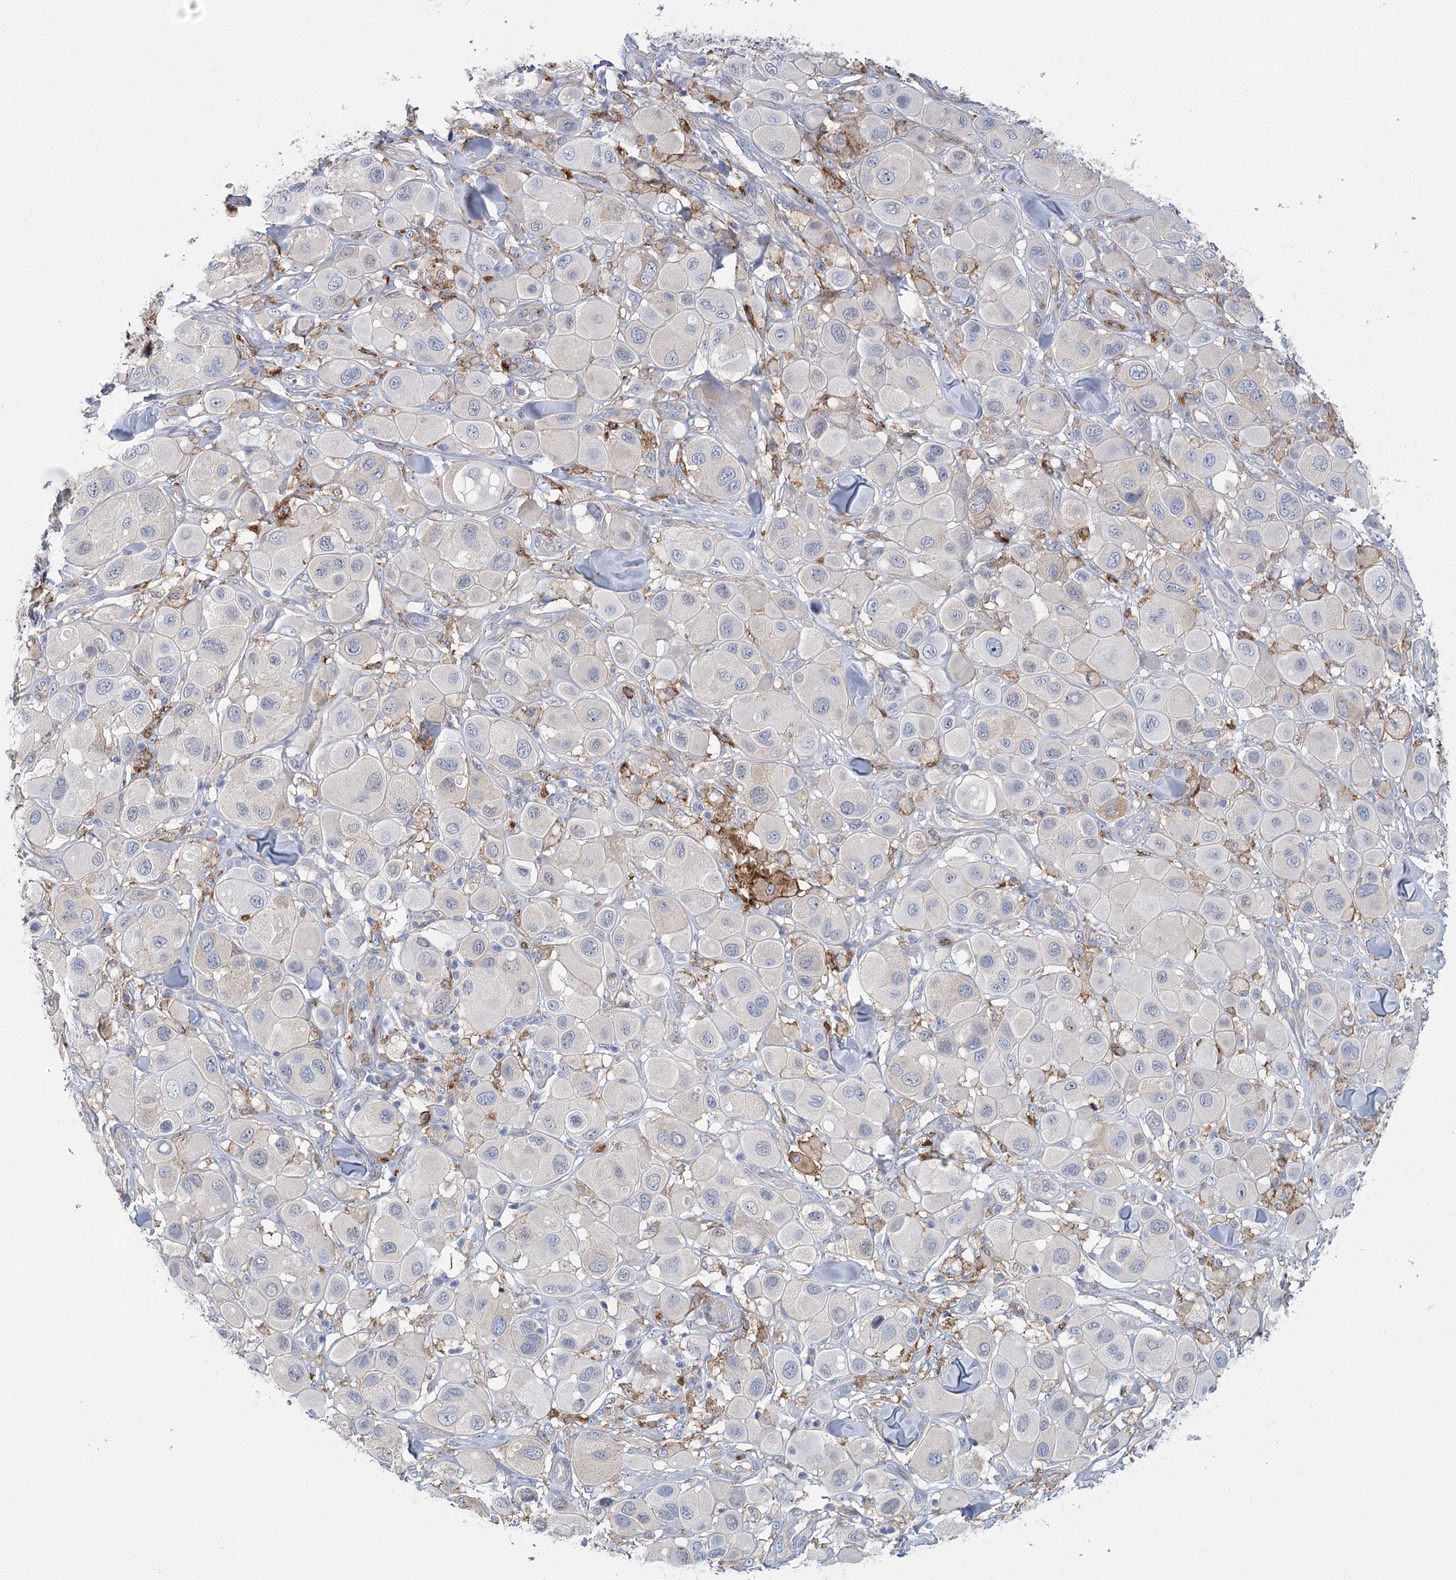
{"staining": {"intensity": "negative", "quantity": "none", "location": "none"}, "tissue": "melanoma", "cell_type": "Tumor cells", "image_type": "cancer", "snomed": [{"axis": "morphology", "description": "Malignant melanoma, Metastatic site"}, {"axis": "topography", "description": "Skin"}], "caption": "DAB immunohistochemical staining of malignant melanoma (metastatic site) displays no significant expression in tumor cells.", "gene": "CCDC88A", "patient": {"sex": "male", "age": 41}}